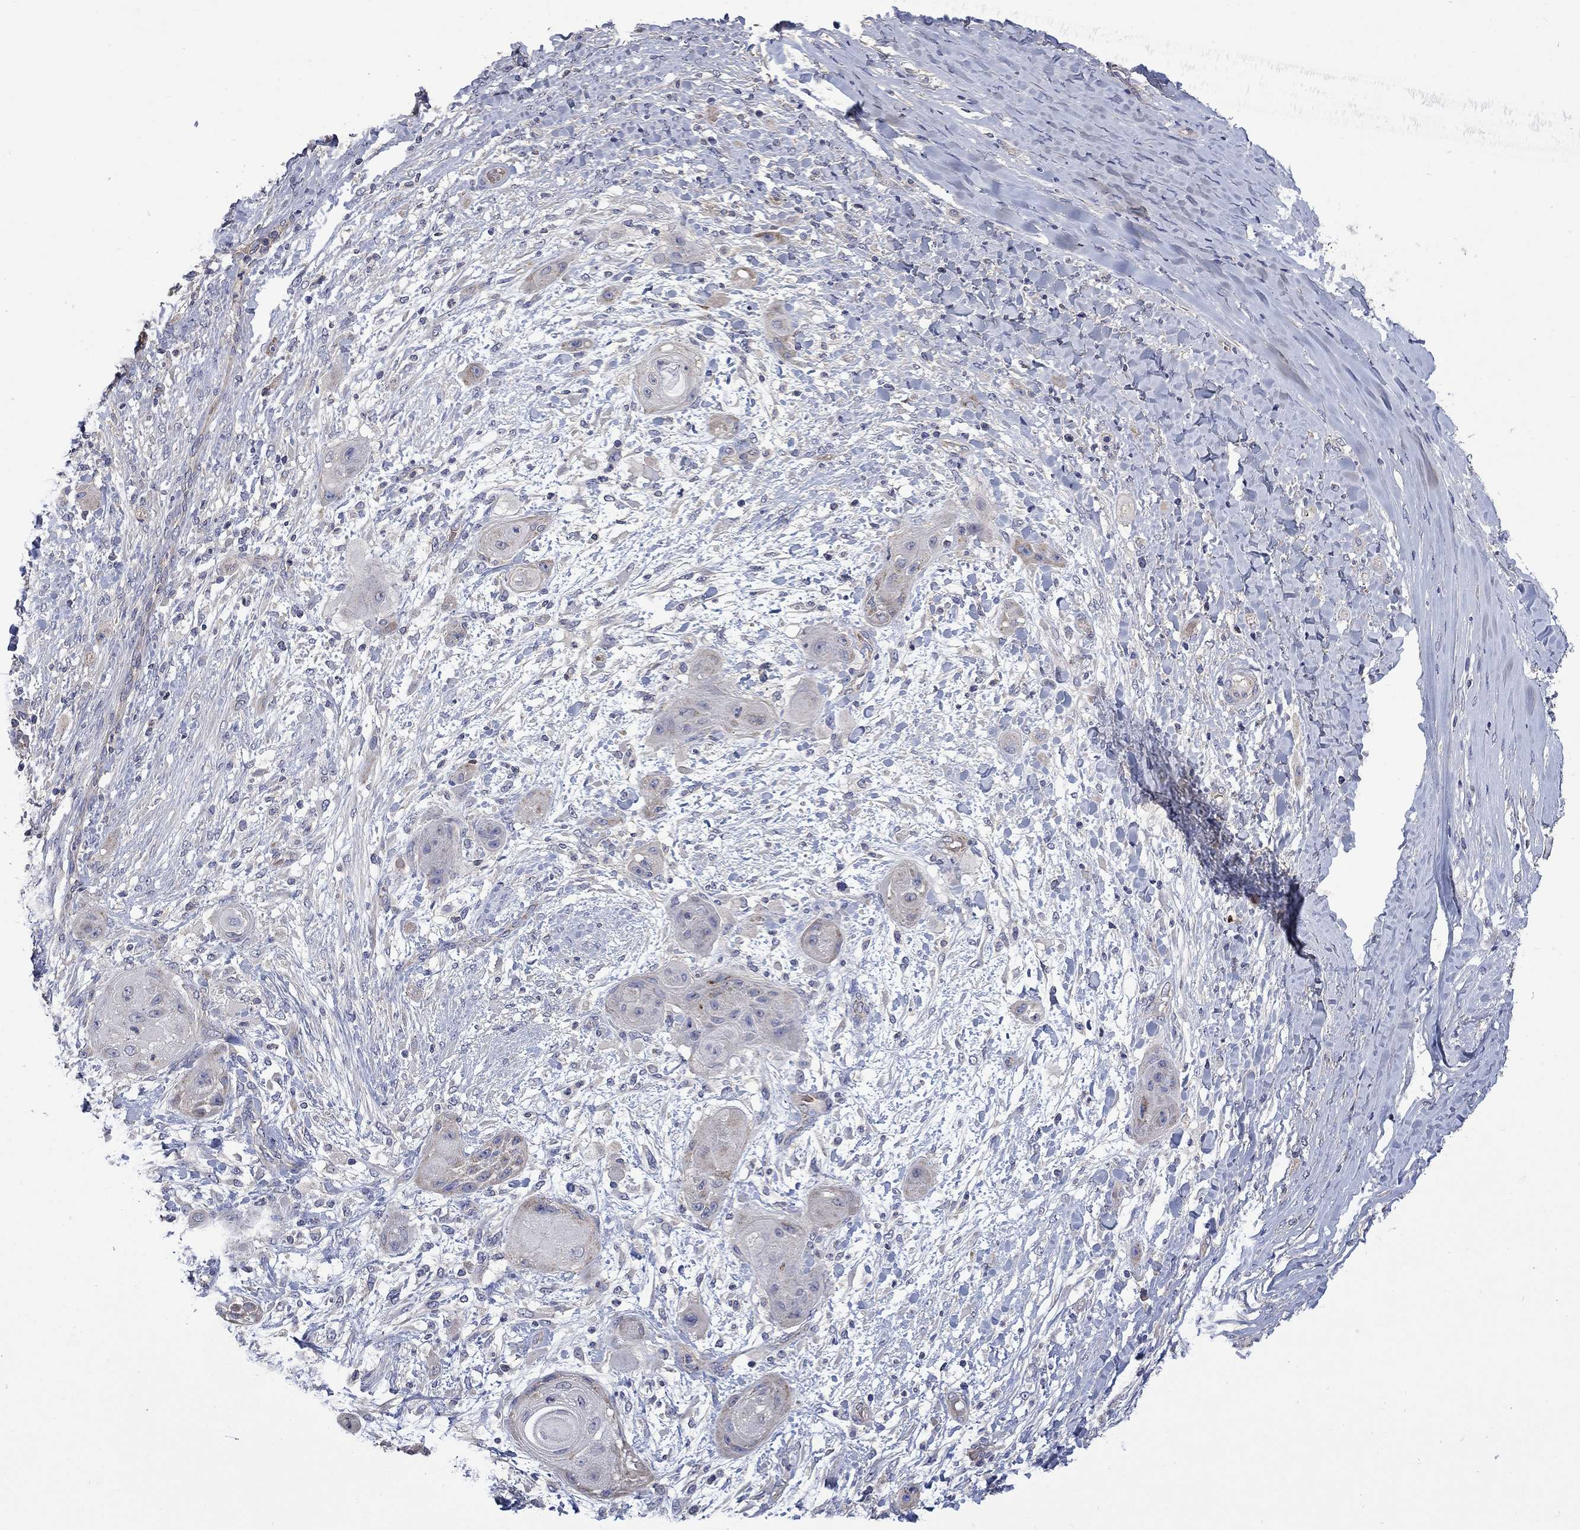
{"staining": {"intensity": "weak", "quantity": "25%-75%", "location": "cytoplasmic/membranous"}, "tissue": "skin cancer", "cell_type": "Tumor cells", "image_type": "cancer", "snomed": [{"axis": "morphology", "description": "Squamous cell carcinoma, NOS"}, {"axis": "topography", "description": "Skin"}], "caption": "Human skin squamous cell carcinoma stained with a brown dye reveals weak cytoplasmic/membranous positive positivity in about 25%-75% of tumor cells.", "gene": "HSPA12A", "patient": {"sex": "male", "age": 62}}